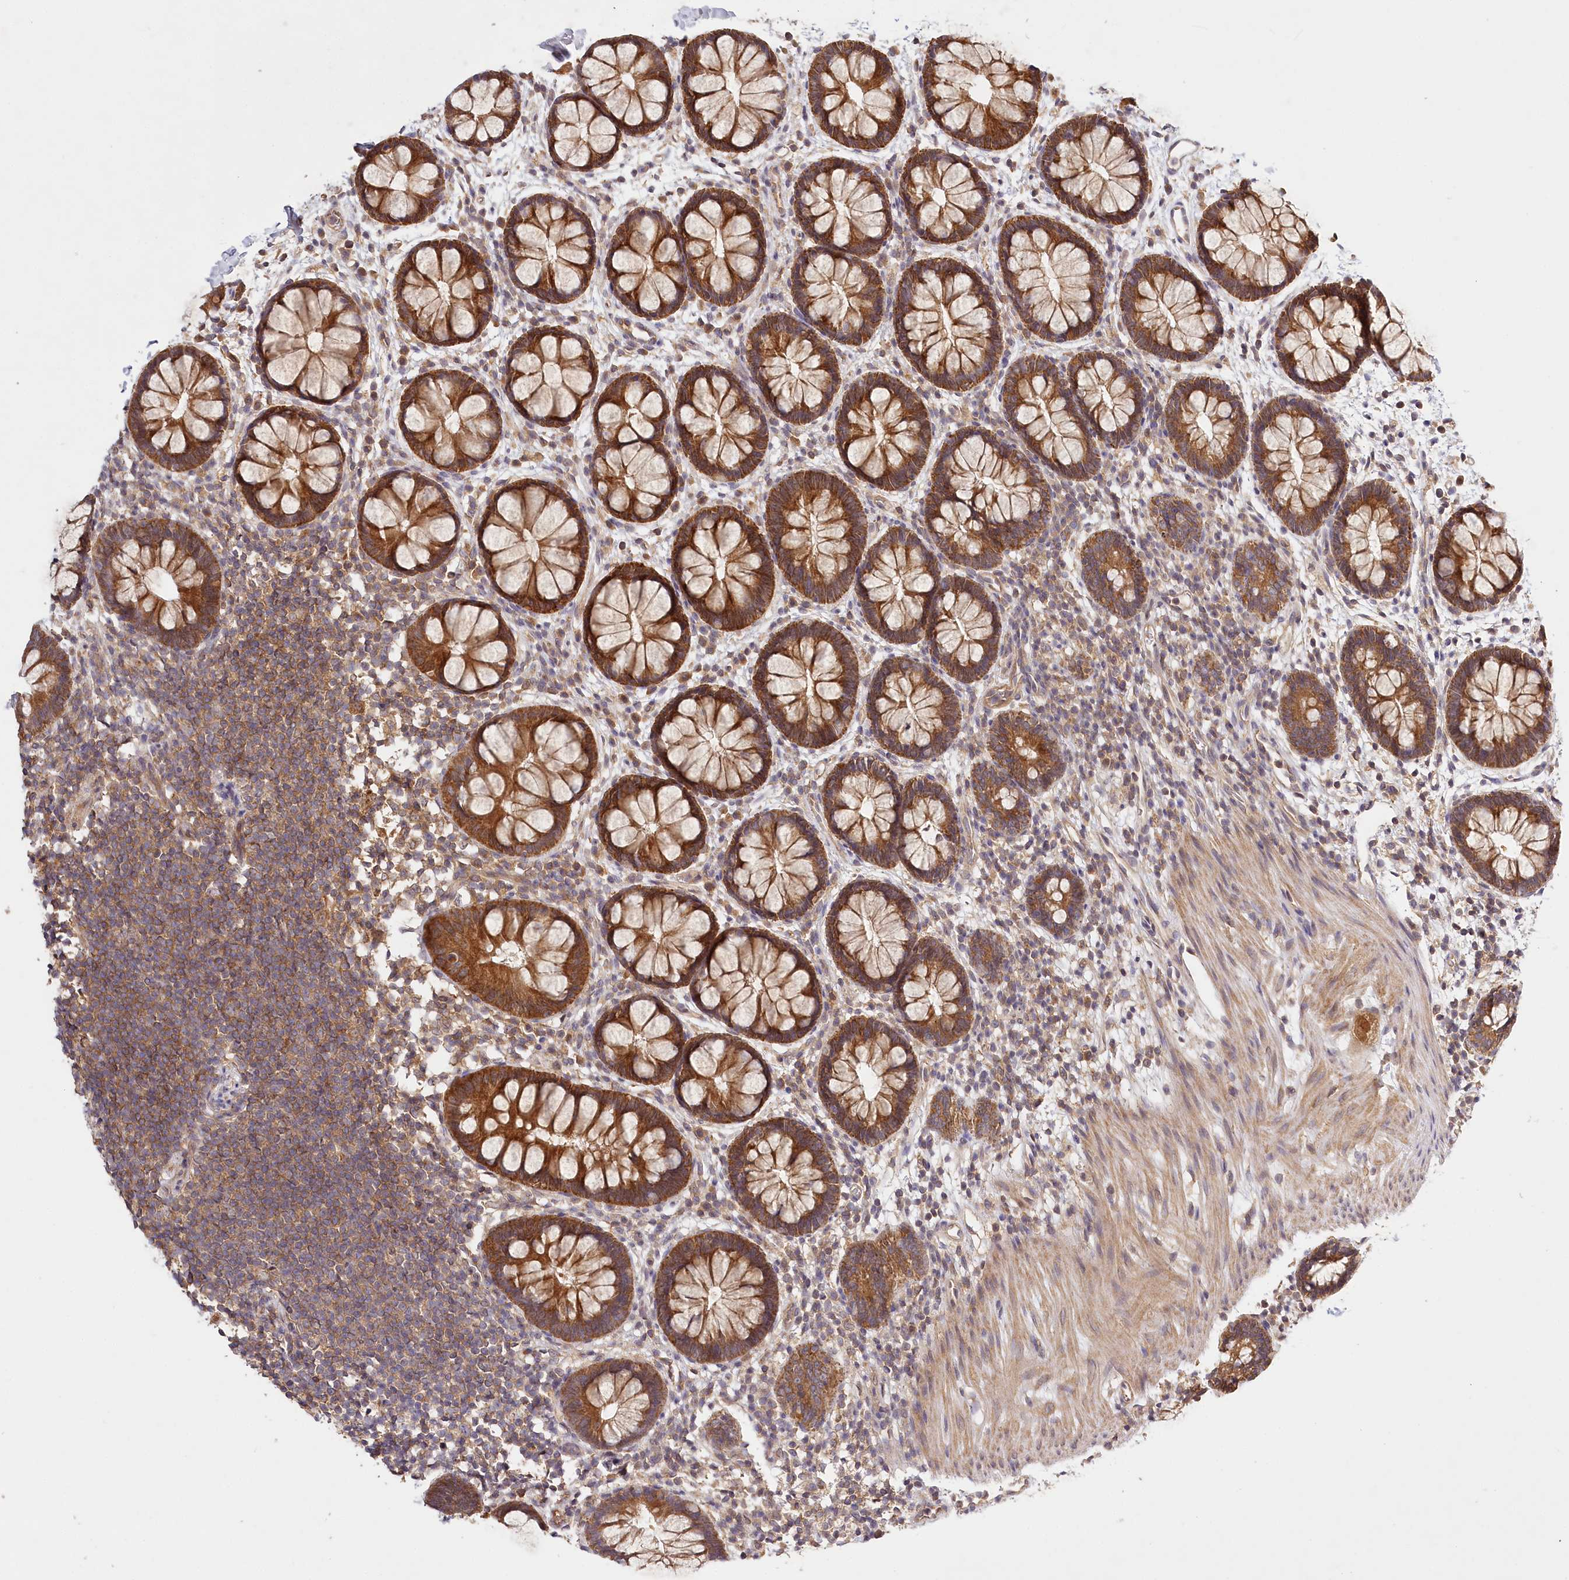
{"staining": {"intensity": "strong", "quantity": ">75%", "location": "cytoplasmic/membranous"}, "tissue": "rectum", "cell_type": "Glandular cells", "image_type": "normal", "snomed": [{"axis": "morphology", "description": "Normal tissue, NOS"}, {"axis": "topography", "description": "Rectum"}], "caption": "Strong cytoplasmic/membranous staining for a protein is identified in about >75% of glandular cells of benign rectum using immunohistochemistry.", "gene": "LSS", "patient": {"sex": "female", "age": 24}}